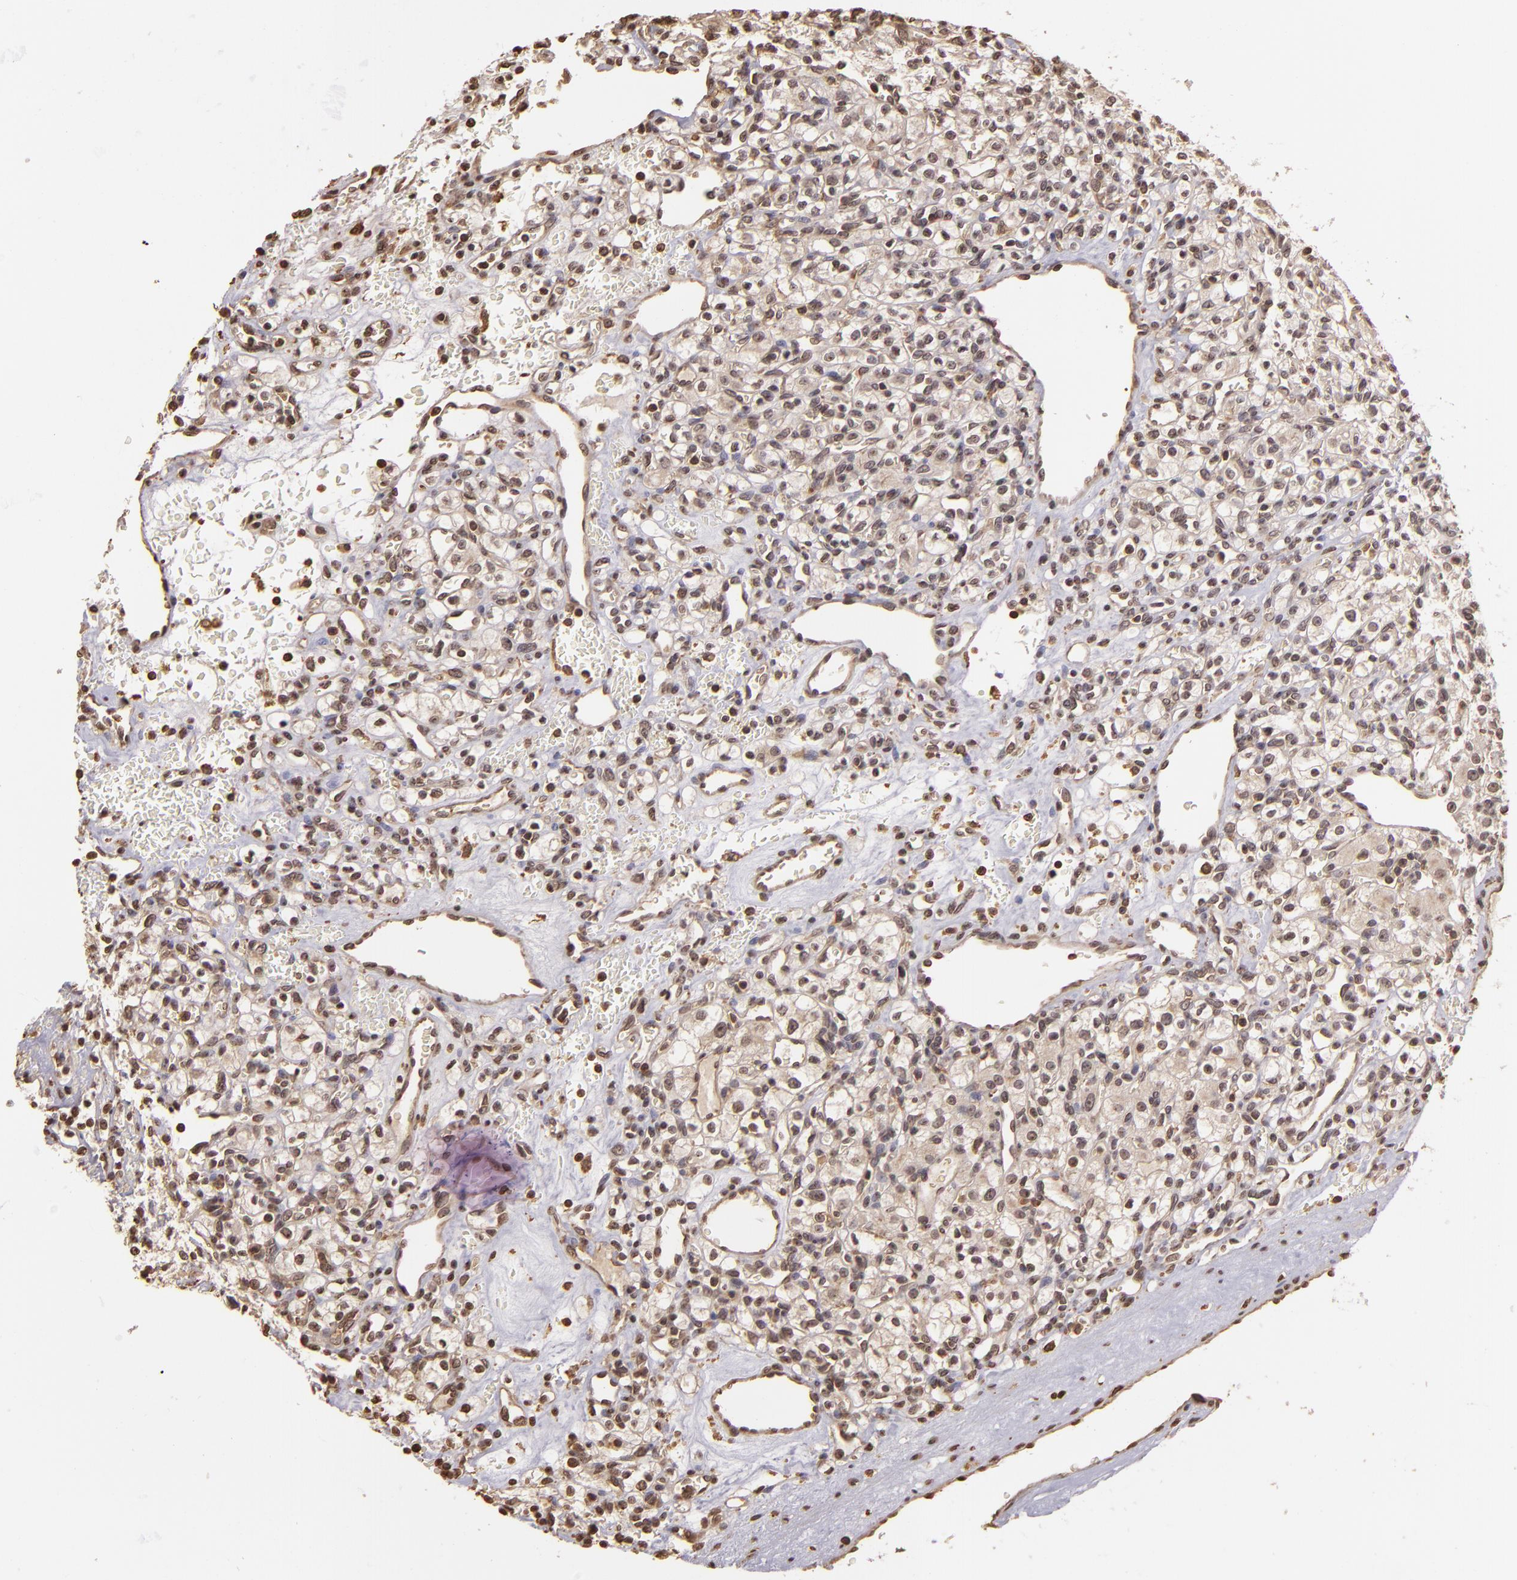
{"staining": {"intensity": "weak", "quantity": "25%-75%", "location": "nuclear"}, "tissue": "renal cancer", "cell_type": "Tumor cells", "image_type": "cancer", "snomed": [{"axis": "morphology", "description": "Adenocarcinoma, NOS"}, {"axis": "topography", "description": "Kidney"}], "caption": "Immunohistochemistry (IHC) photomicrograph of renal adenocarcinoma stained for a protein (brown), which reveals low levels of weak nuclear staining in approximately 25%-75% of tumor cells.", "gene": "ARPC2", "patient": {"sex": "female", "age": 62}}